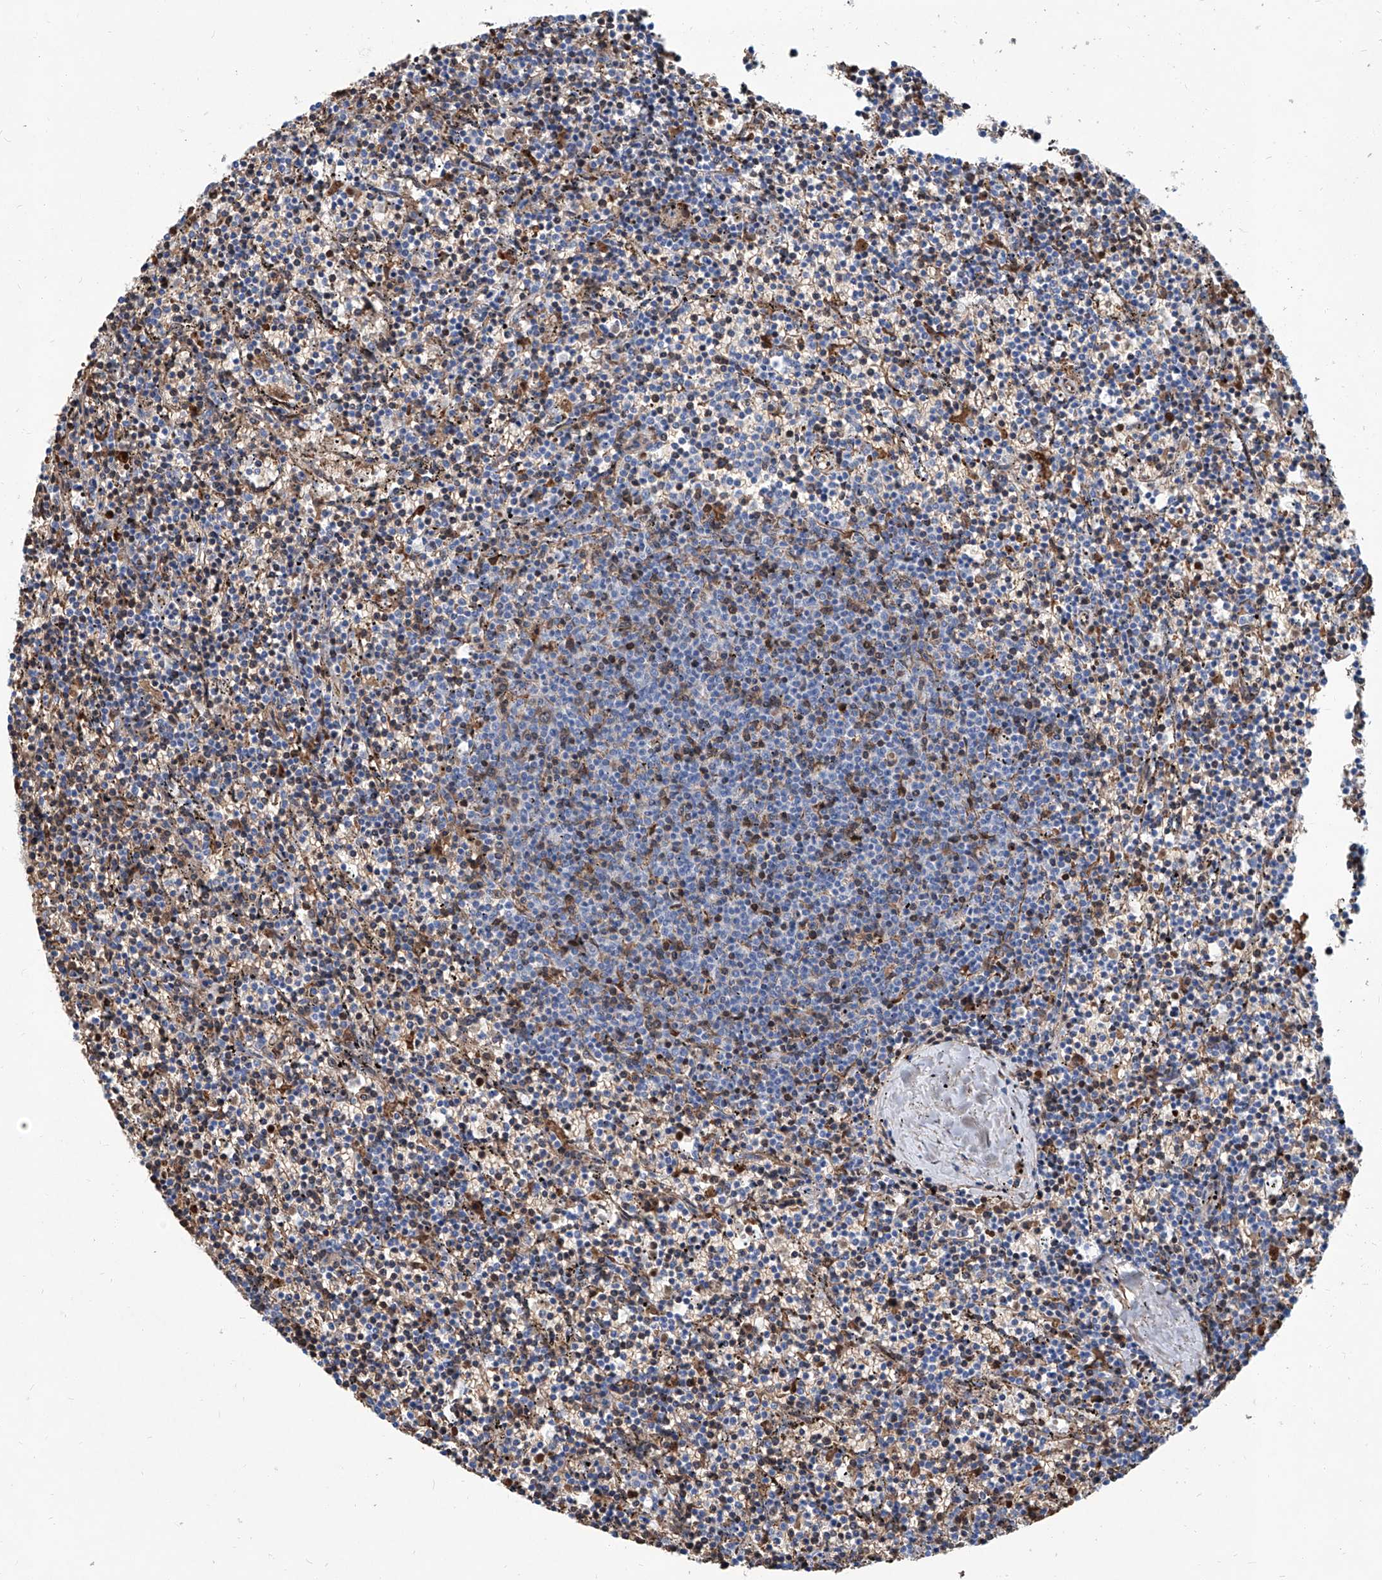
{"staining": {"intensity": "negative", "quantity": "none", "location": "none"}, "tissue": "lymphoma", "cell_type": "Tumor cells", "image_type": "cancer", "snomed": [{"axis": "morphology", "description": "Malignant lymphoma, non-Hodgkin's type, Low grade"}, {"axis": "topography", "description": "Spleen"}], "caption": "Tumor cells show no significant staining in malignant lymphoma, non-Hodgkin's type (low-grade).", "gene": "FPR2", "patient": {"sex": "female", "age": 50}}